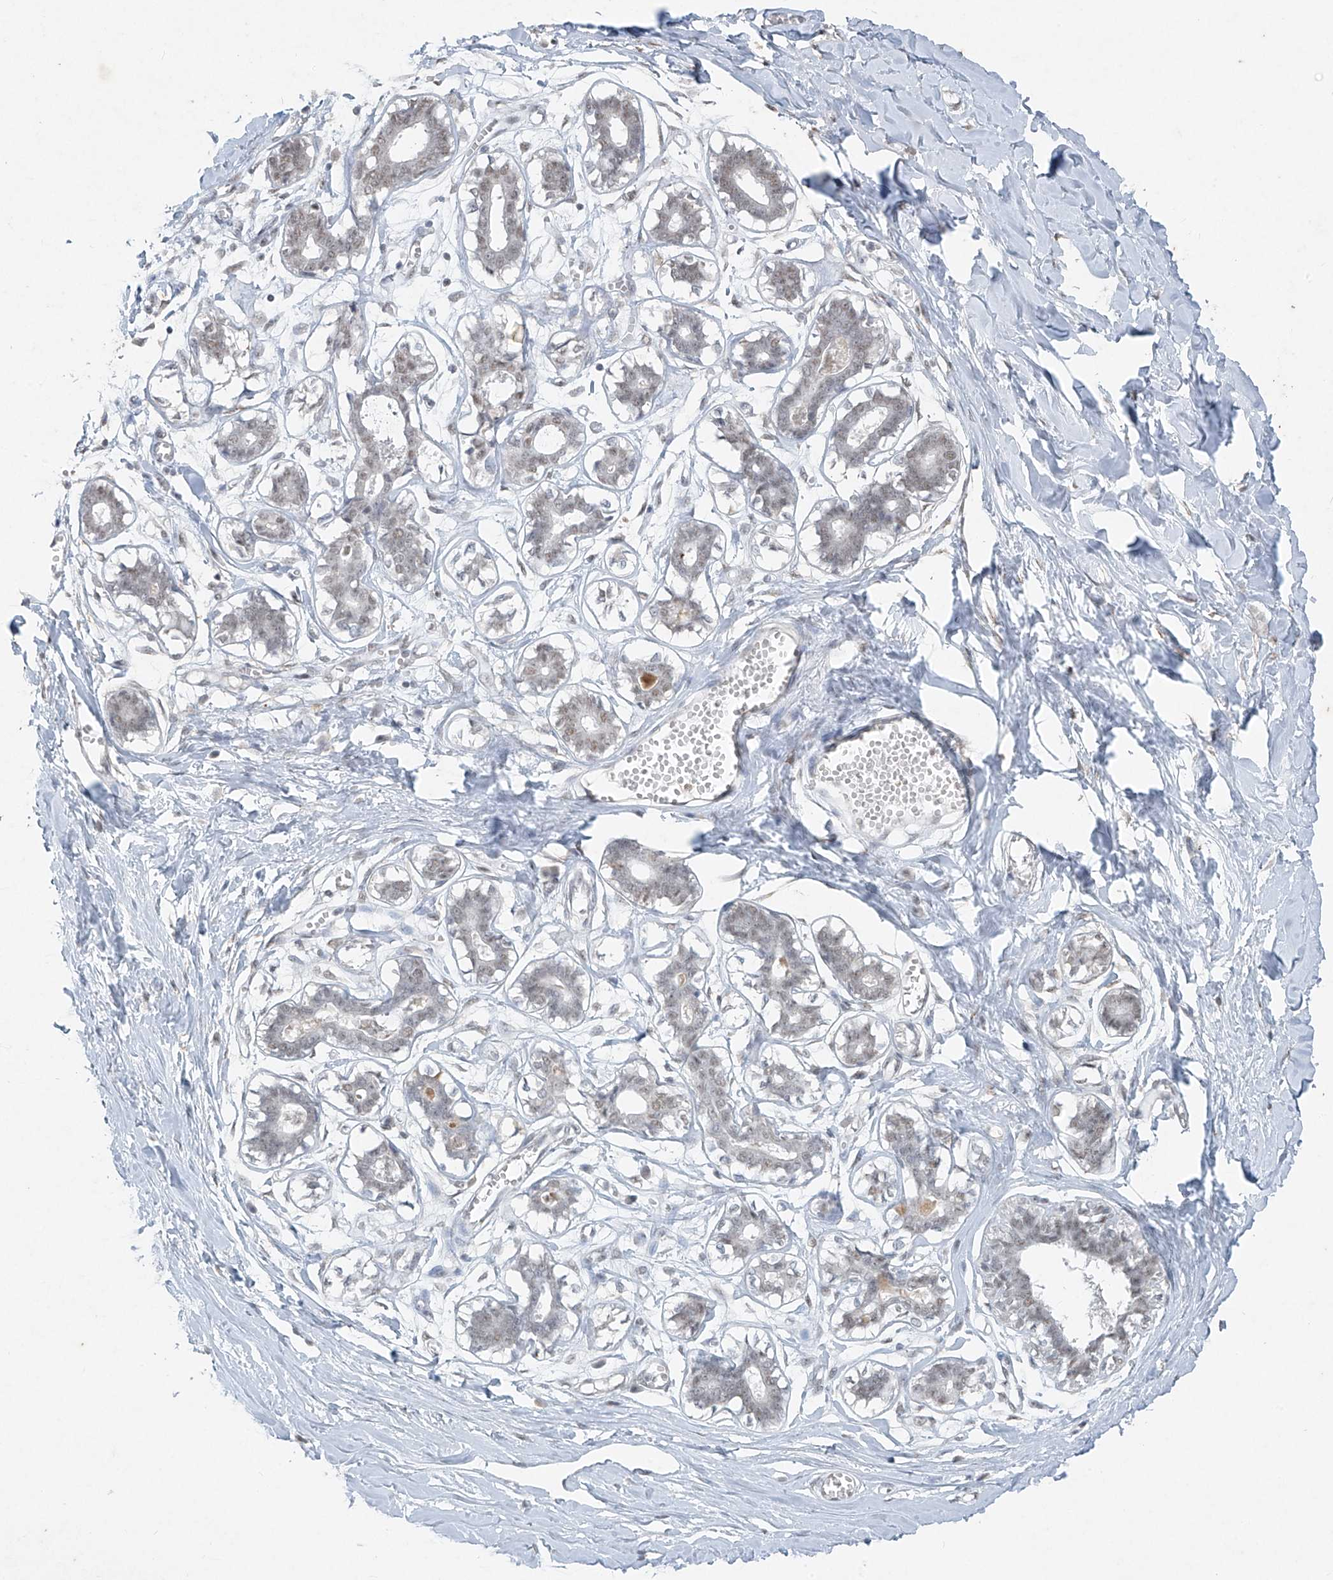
{"staining": {"intensity": "weak", "quantity": ">75%", "location": "nuclear"}, "tissue": "breast", "cell_type": "Adipocytes", "image_type": "normal", "snomed": [{"axis": "morphology", "description": "Normal tissue, NOS"}, {"axis": "topography", "description": "Breast"}], "caption": "About >75% of adipocytes in normal breast show weak nuclear protein staining as visualized by brown immunohistochemical staining.", "gene": "TFEC", "patient": {"sex": "female", "age": 27}}